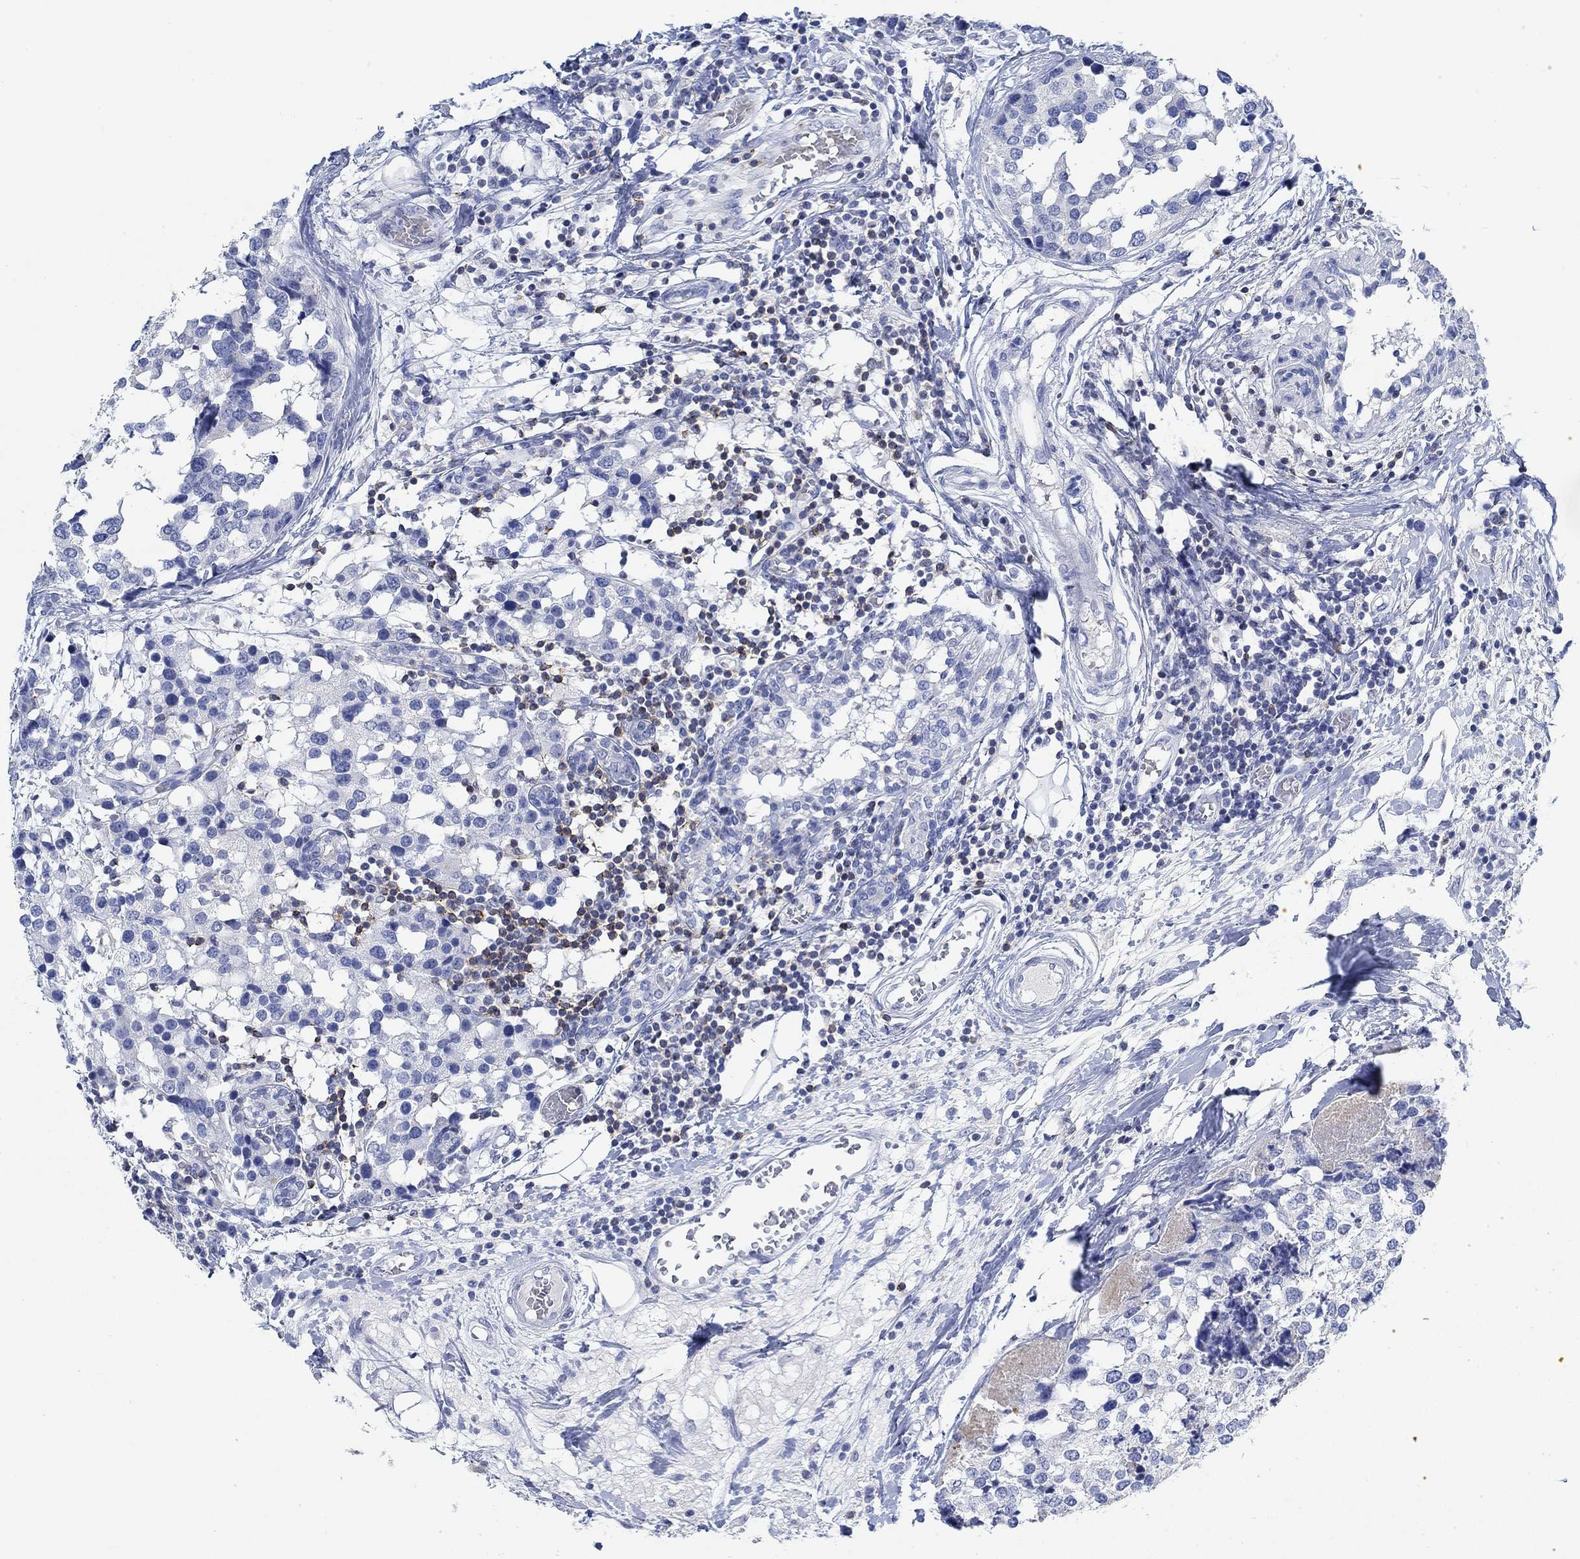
{"staining": {"intensity": "negative", "quantity": "none", "location": "none"}, "tissue": "breast cancer", "cell_type": "Tumor cells", "image_type": "cancer", "snomed": [{"axis": "morphology", "description": "Lobular carcinoma"}, {"axis": "topography", "description": "Breast"}], "caption": "The micrograph exhibits no significant staining in tumor cells of breast cancer (lobular carcinoma). (DAB (3,3'-diaminobenzidine) immunohistochemistry visualized using brightfield microscopy, high magnification).", "gene": "PPP1R17", "patient": {"sex": "female", "age": 59}}